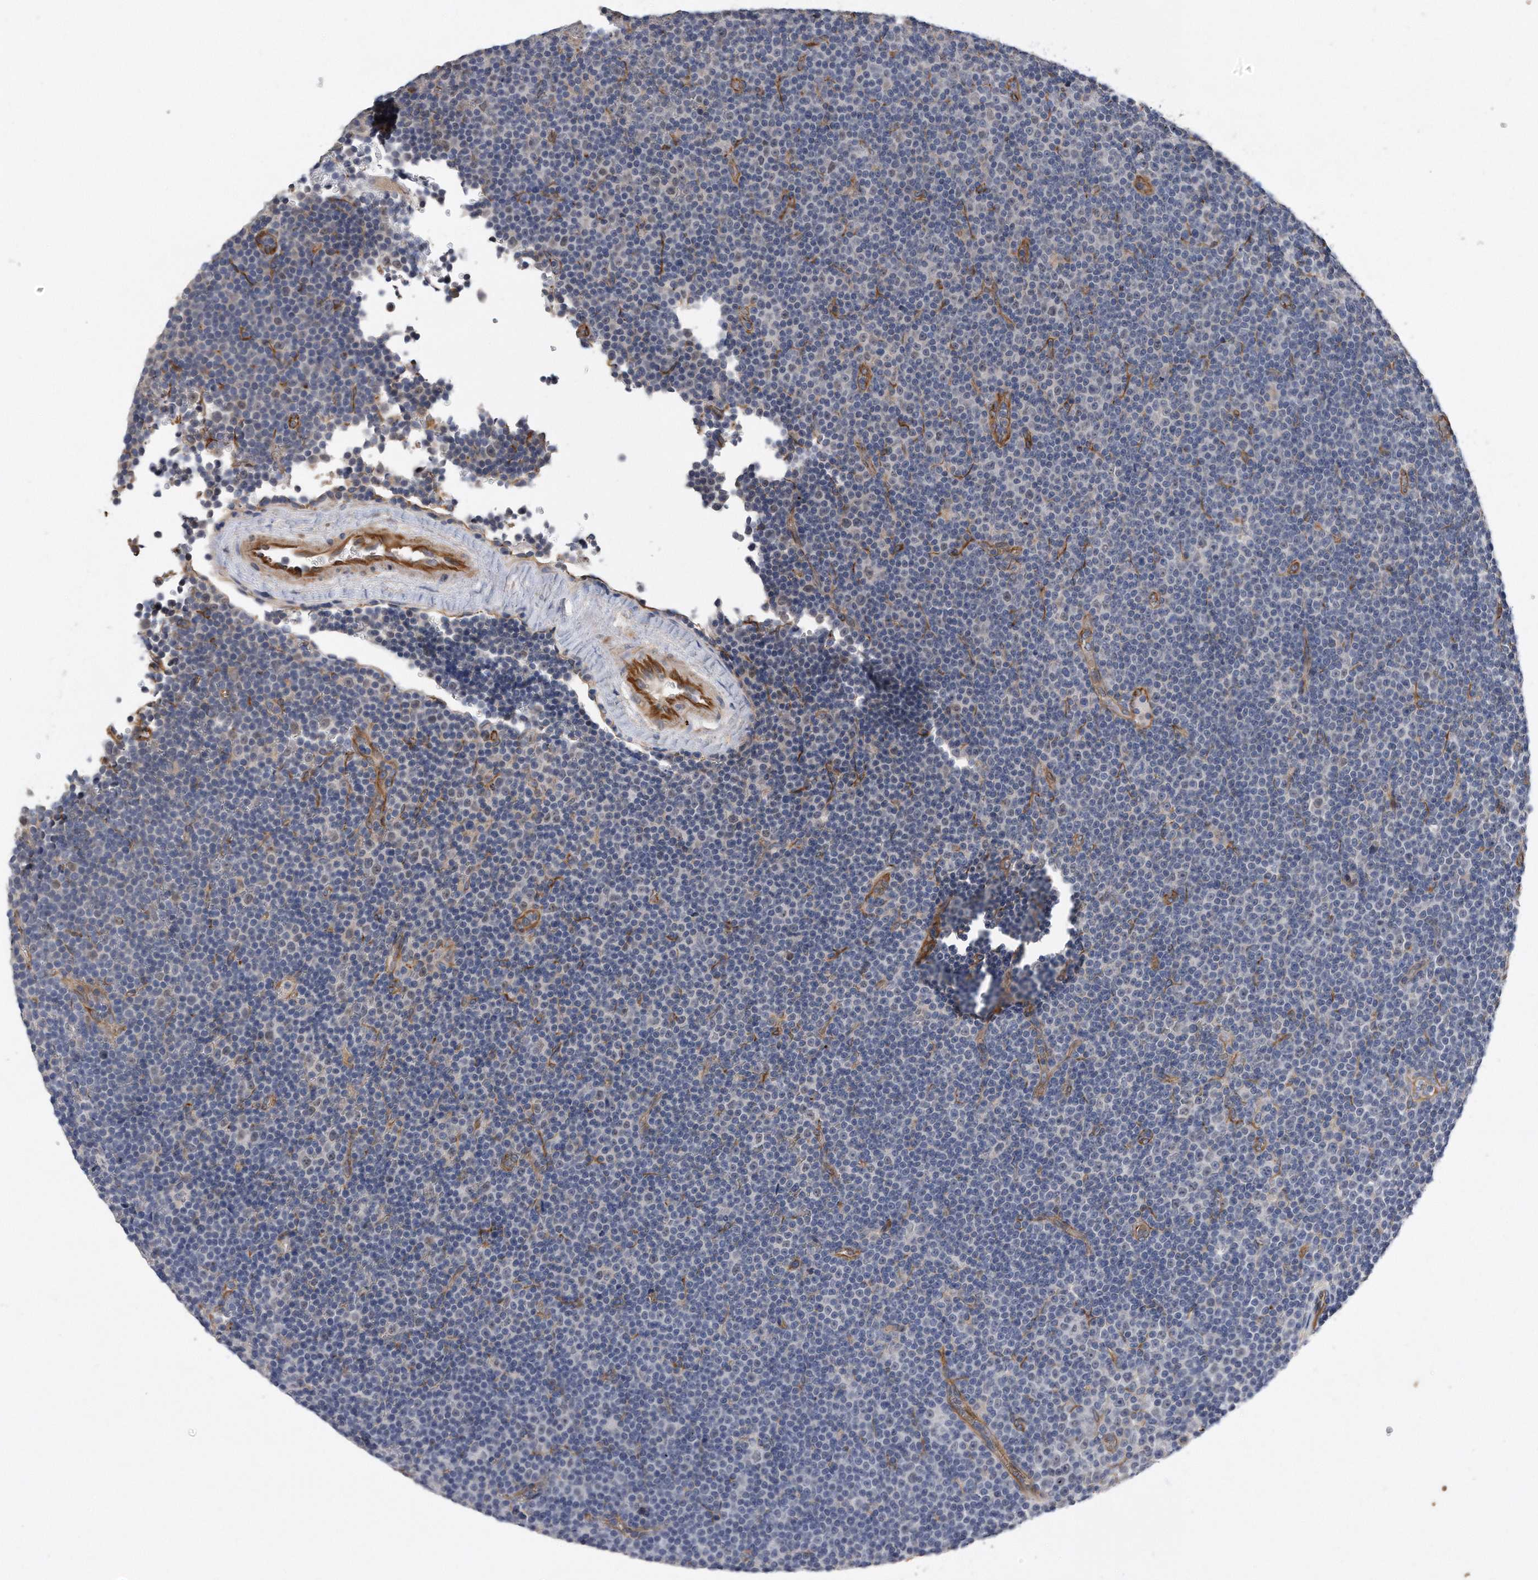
{"staining": {"intensity": "negative", "quantity": "none", "location": "none"}, "tissue": "lymphoma", "cell_type": "Tumor cells", "image_type": "cancer", "snomed": [{"axis": "morphology", "description": "Malignant lymphoma, non-Hodgkin's type, Low grade"}, {"axis": "topography", "description": "Lymph node"}], "caption": "An IHC image of malignant lymphoma, non-Hodgkin's type (low-grade) is shown. There is no staining in tumor cells of malignant lymphoma, non-Hodgkin's type (low-grade).", "gene": "GPC1", "patient": {"sex": "female", "age": 67}}